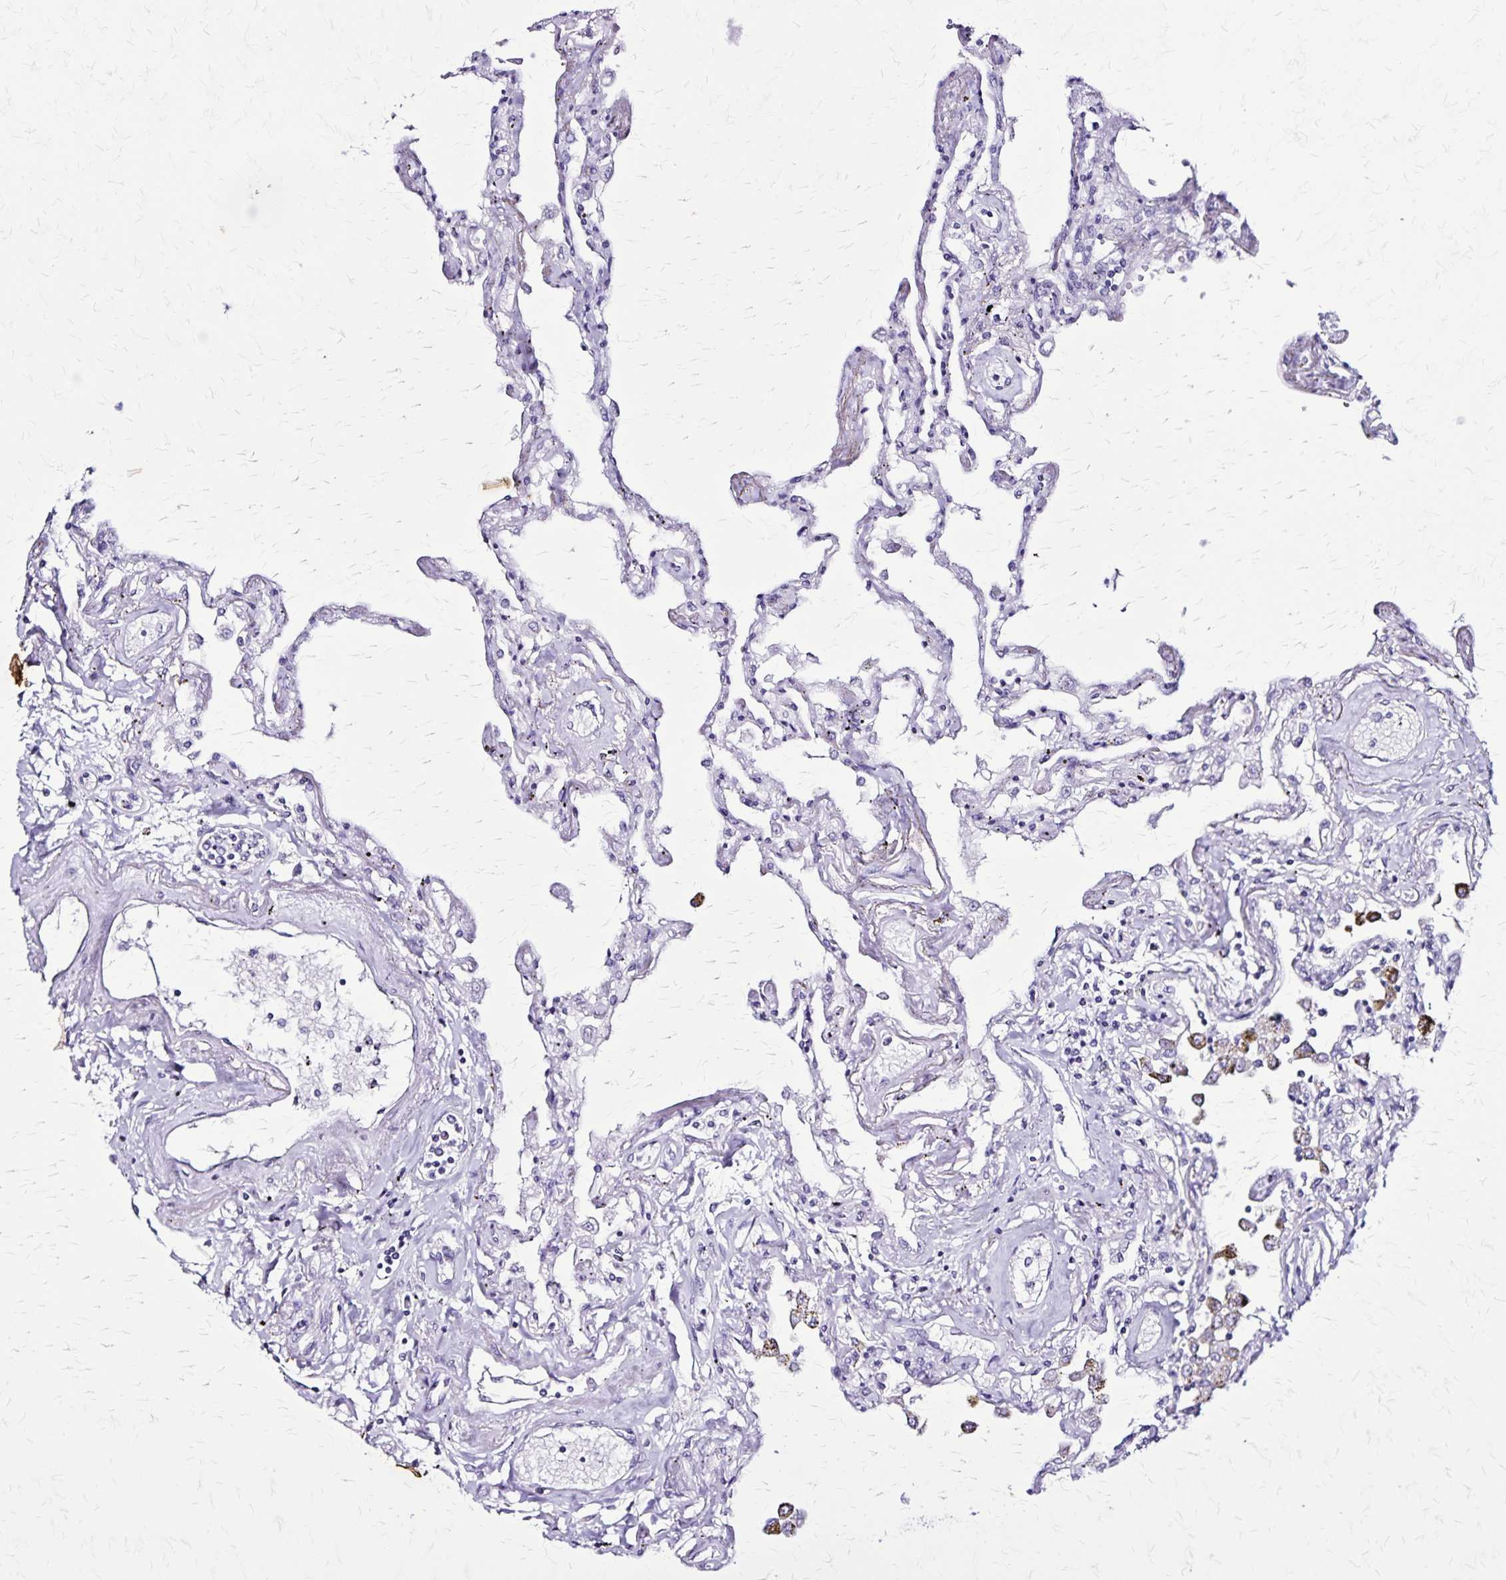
{"staining": {"intensity": "negative", "quantity": "none", "location": "none"}, "tissue": "lung", "cell_type": "Alveolar cells", "image_type": "normal", "snomed": [{"axis": "morphology", "description": "Normal tissue, NOS"}, {"axis": "morphology", "description": "Adenocarcinoma, NOS"}, {"axis": "topography", "description": "Cartilage tissue"}, {"axis": "topography", "description": "Lung"}], "caption": "An image of human lung is negative for staining in alveolar cells. (DAB immunohistochemistry, high magnification).", "gene": "KRT2", "patient": {"sex": "female", "age": 67}}